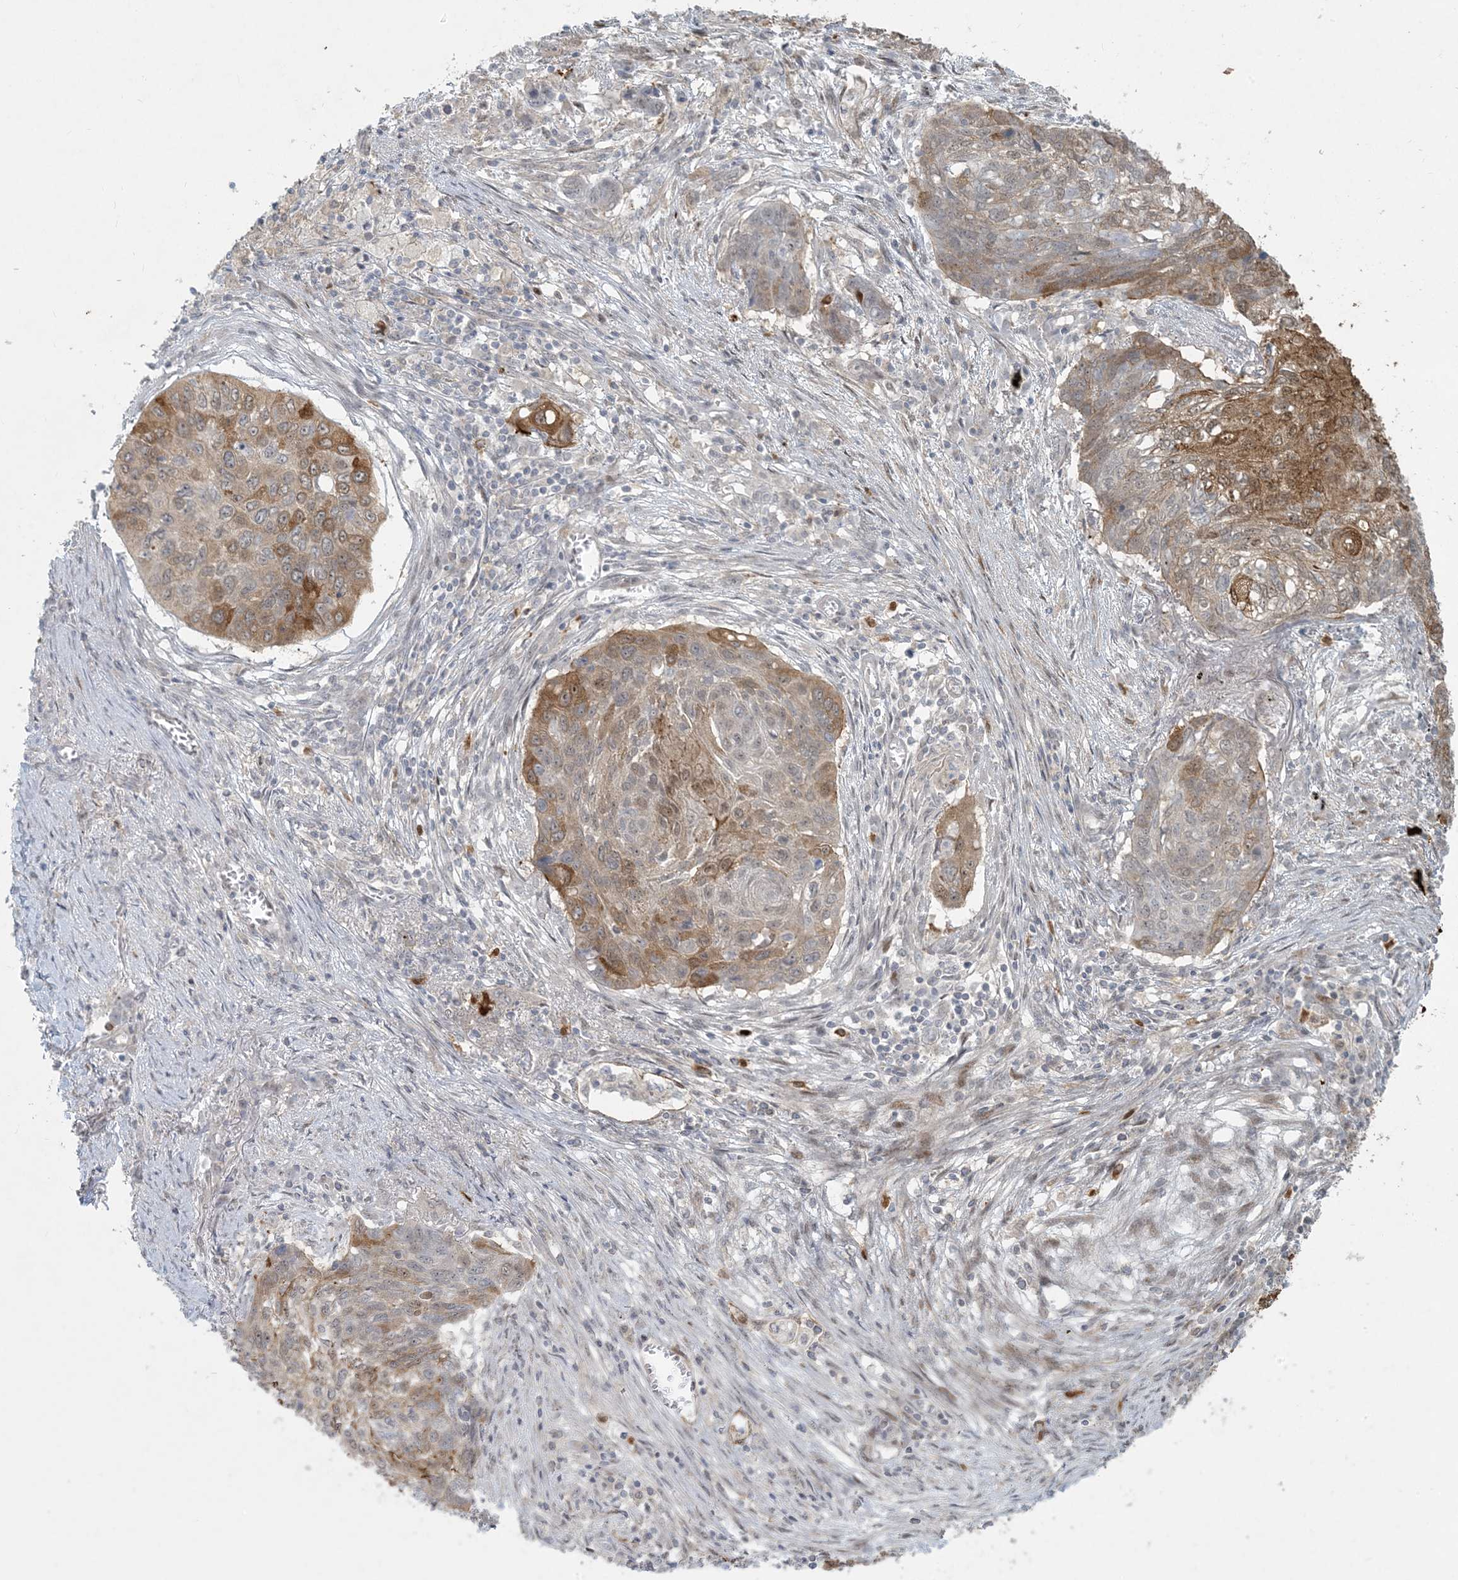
{"staining": {"intensity": "strong", "quantity": "25%-75%", "location": "cytoplasmic/membranous"}, "tissue": "lung cancer", "cell_type": "Tumor cells", "image_type": "cancer", "snomed": [{"axis": "morphology", "description": "Squamous cell carcinoma, NOS"}, {"axis": "topography", "description": "Lung"}], "caption": "Brown immunohistochemical staining in lung squamous cell carcinoma shows strong cytoplasmic/membranous staining in about 25%-75% of tumor cells.", "gene": "BCORL1", "patient": {"sex": "female", "age": 63}}